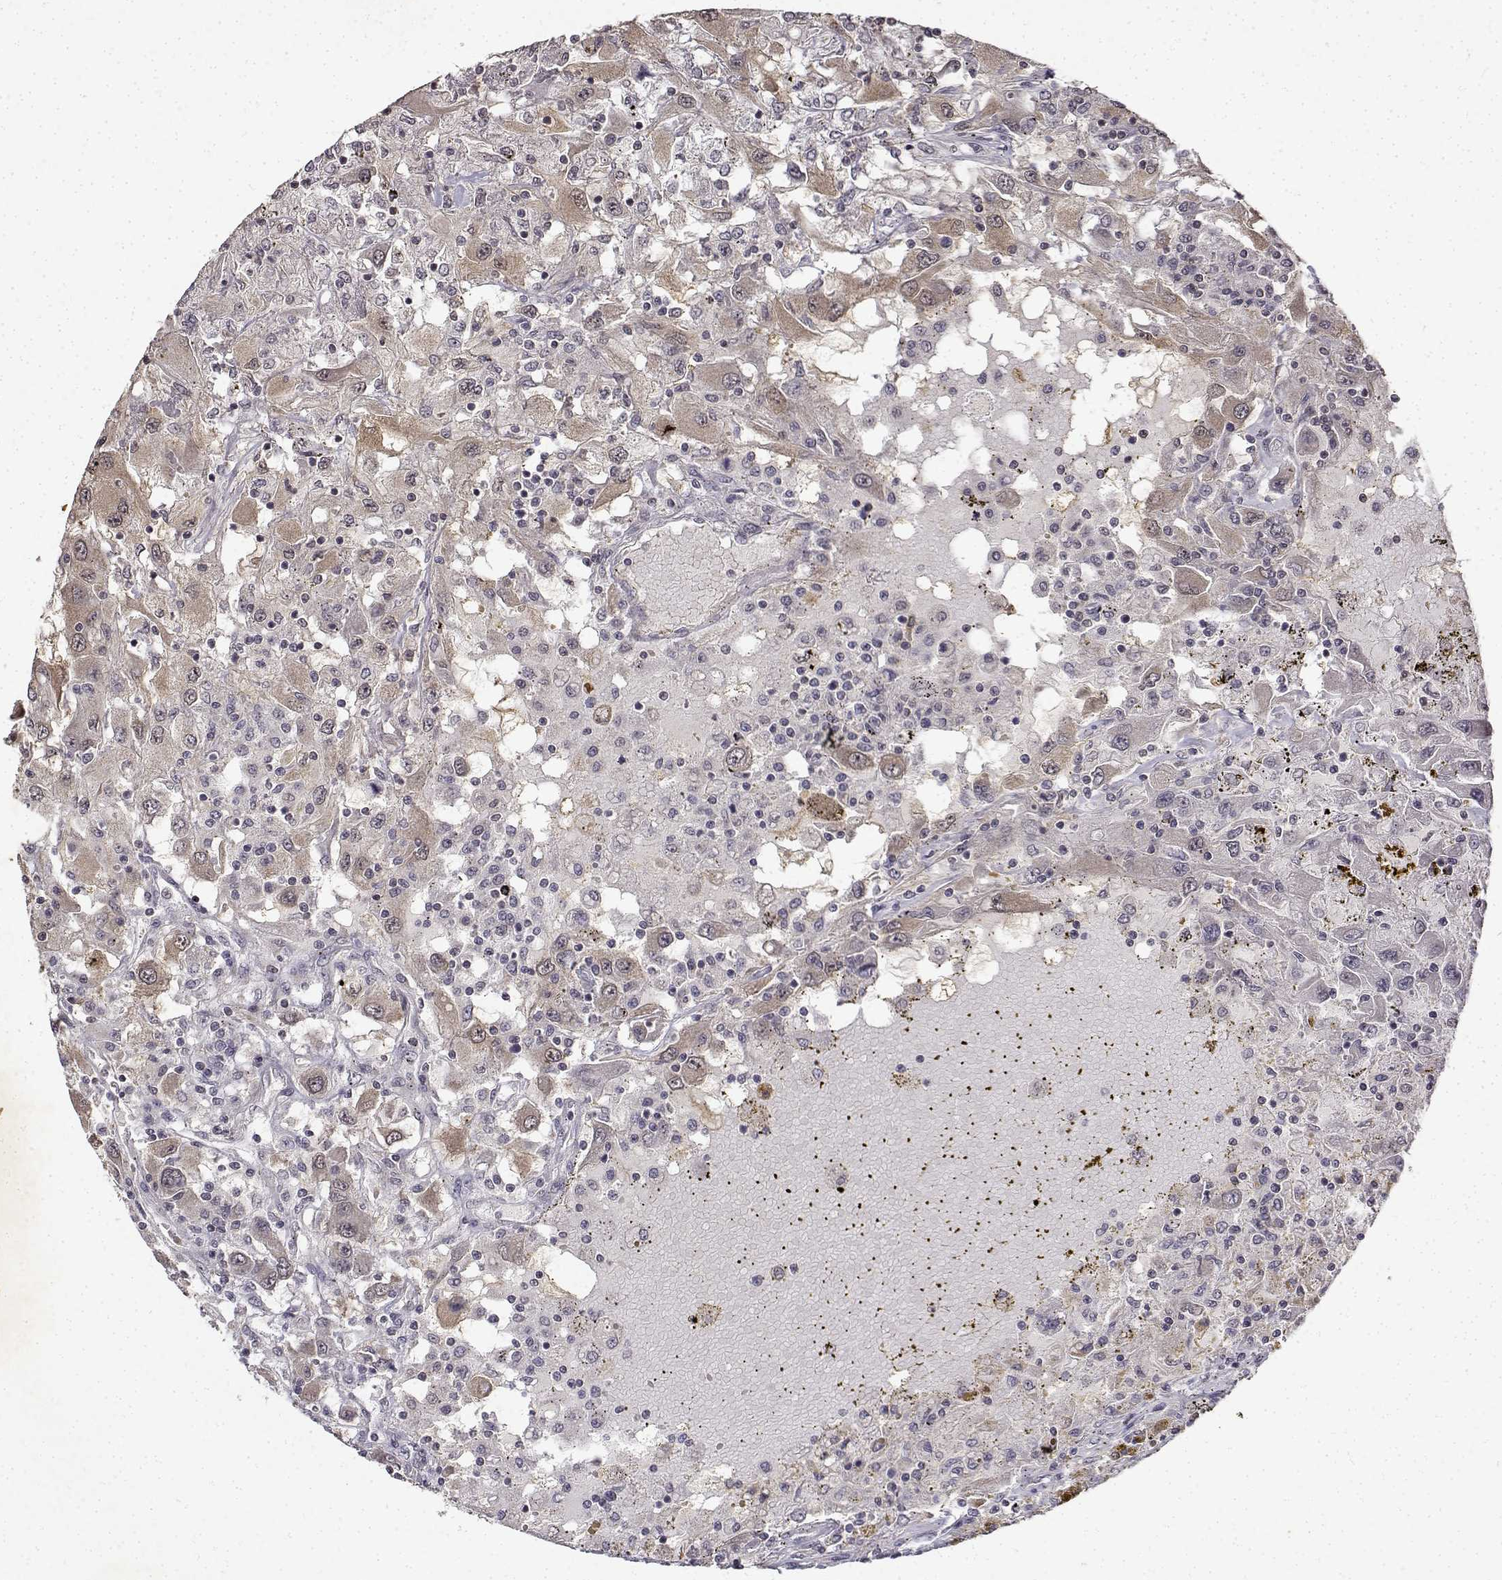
{"staining": {"intensity": "weak", "quantity": "25%-75%", "location": "cytoplasmic/membranous"}, "tissue": "renal cancer", "cell_type": "Tumor cells", "image_type": "cancer", "snomed": [{"axis": "morphology", "description": "Adenocarcinoma, NOS"}, {"axis": "topography", "description": "Kidney"}], "caption": "The micrograph shows staining of renal cancer, revealing weak cytoplasmic/membranous protein positivity (brown color) within tumor cells. The protein of interest is stained brown, and the nuclei are stained in blue (DAB (3,3'-diaminobenzidine) IHC with brightfield microscopy, high magnification).", "gene": "BDNF", "patient": {"sex": "female", "age": 67}}